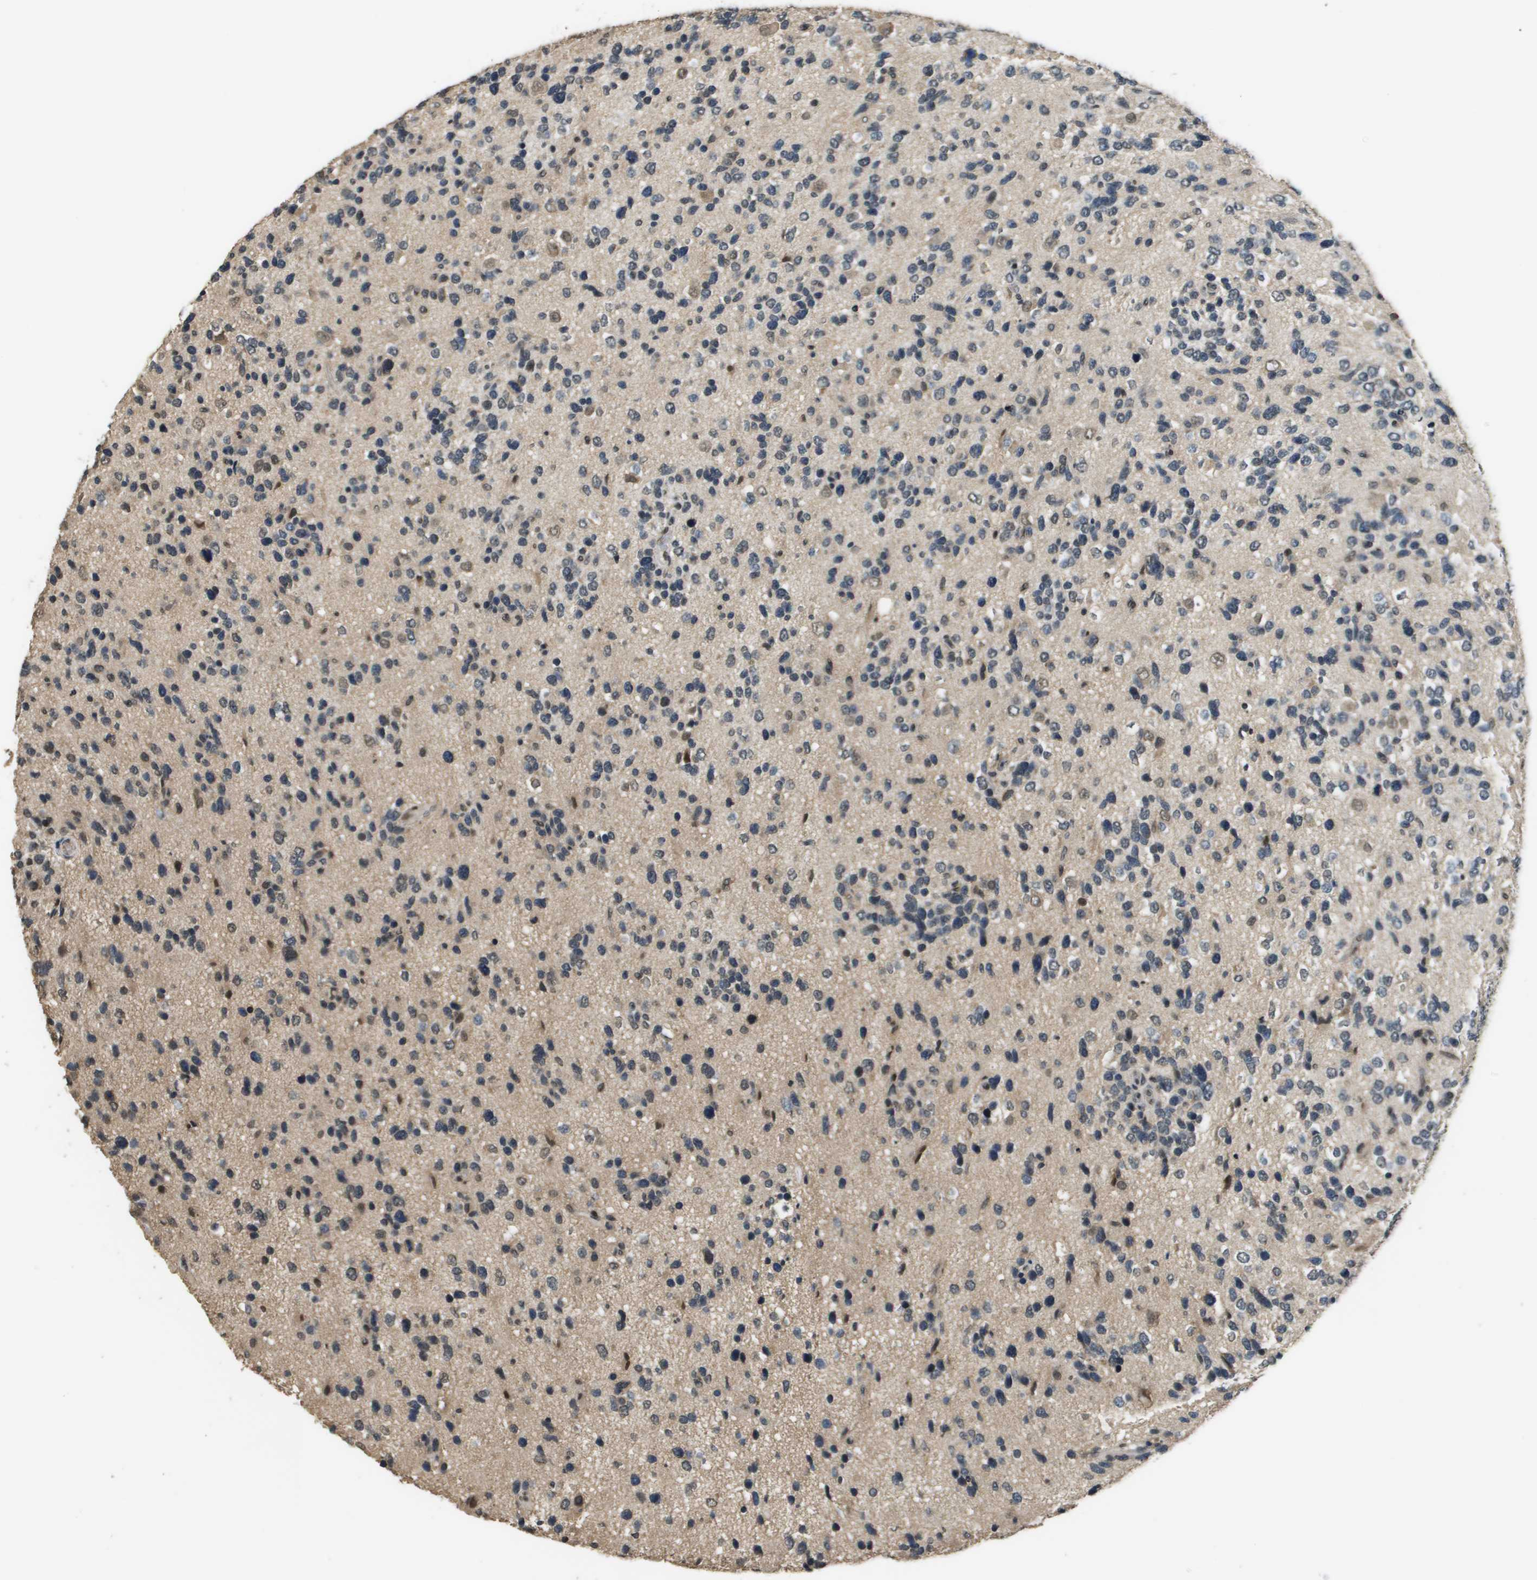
{"staining": {"intensity": "moderate", "quantity": "<25%", "location": "nuclear"}, "tissue": "glioma", "cell_type": "Tumor cells", "image_type": "cancer", "snomed": [{"axis": "morphology", "description": "Glioma, malignant, High grade"}, {"axis": "topography", "description": "Brain"}], "caption": "This is an image of immunohistochemistry staining of malignant glioma (high-grade), which shows moderate positivity in the nuclear of tumor cells.", "gene": "FANCC", "patient": {"sex": "female", "age": 58}}